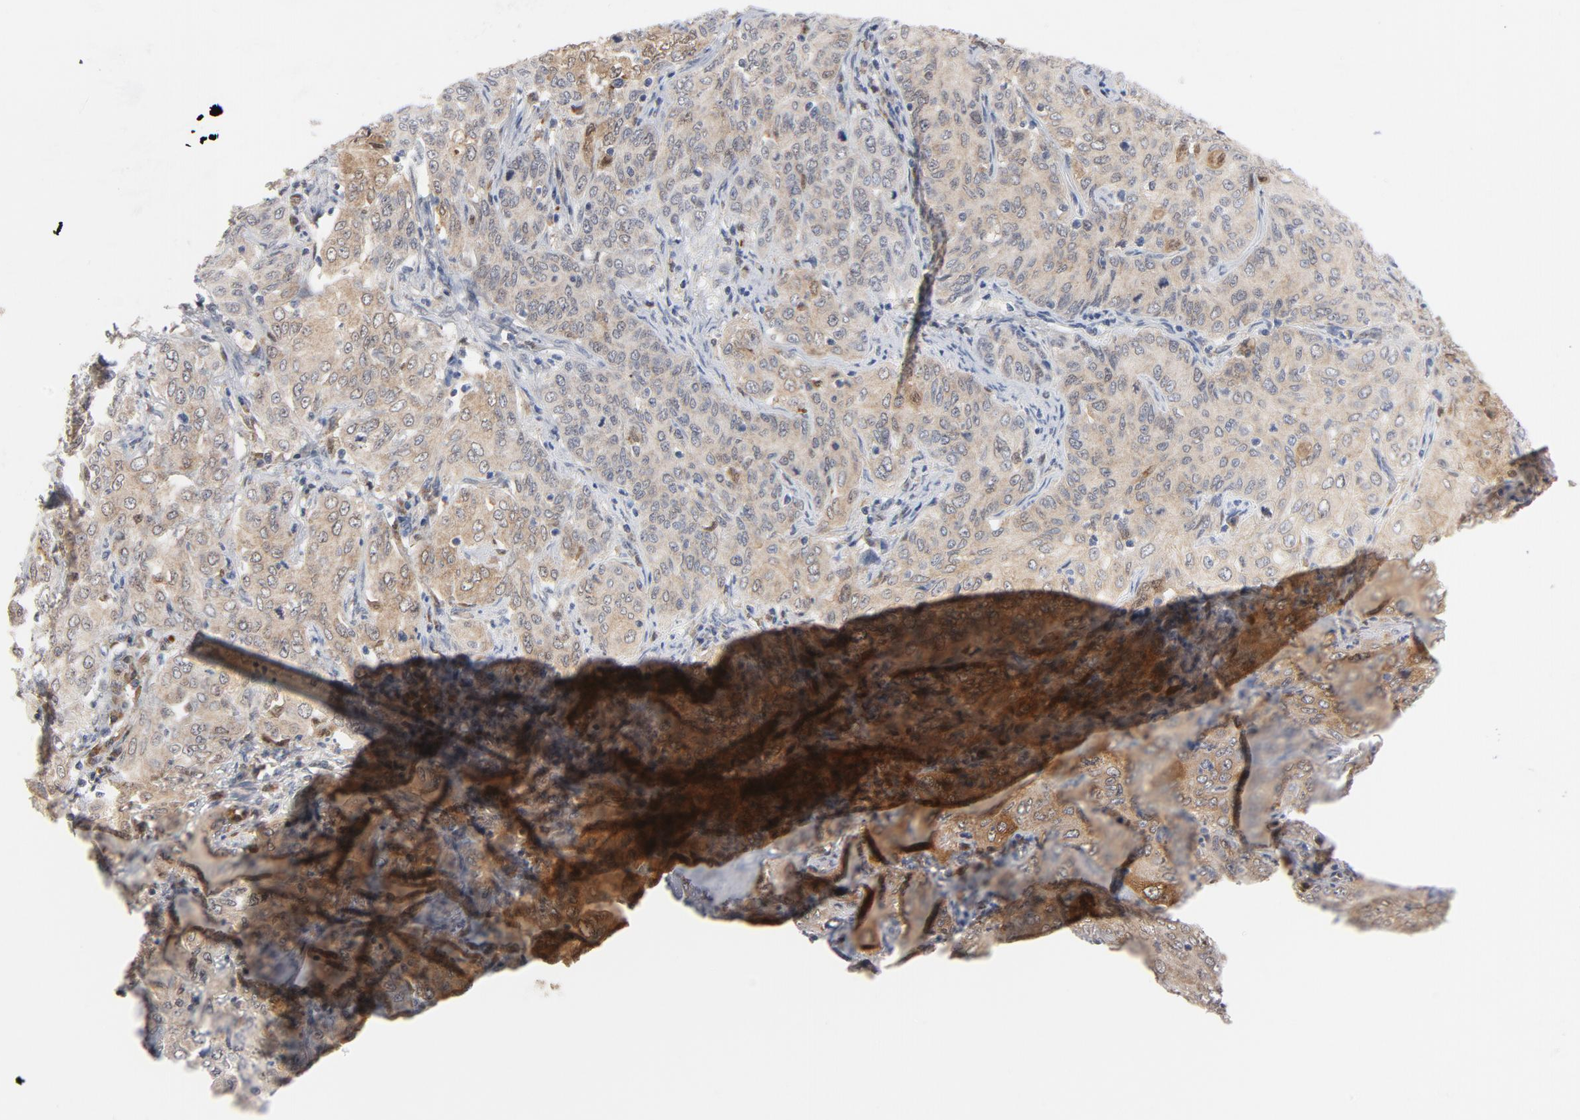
{"staining": {"intensity": "weak", "quantity": ">75%", "location": "cytoplasmic/membranous"}, "tissue": "cervical cancer", "cell_type": "Tumor cells", "image_type": "cancer", "snomed": [{"axis": "morphology", "description": "Squamous cell carcinoma, NOS"}, {"axis": "topography", "description": "Cervix"}], "caption": "IHC of squamous cell carcinoma (cervical) exhibits low levels of weak cytoplasmic/membranous positivity in approximately >75% of tumor cells.", "gene": "PRDX1", "patient": {"sex": "female", "age": 38}}